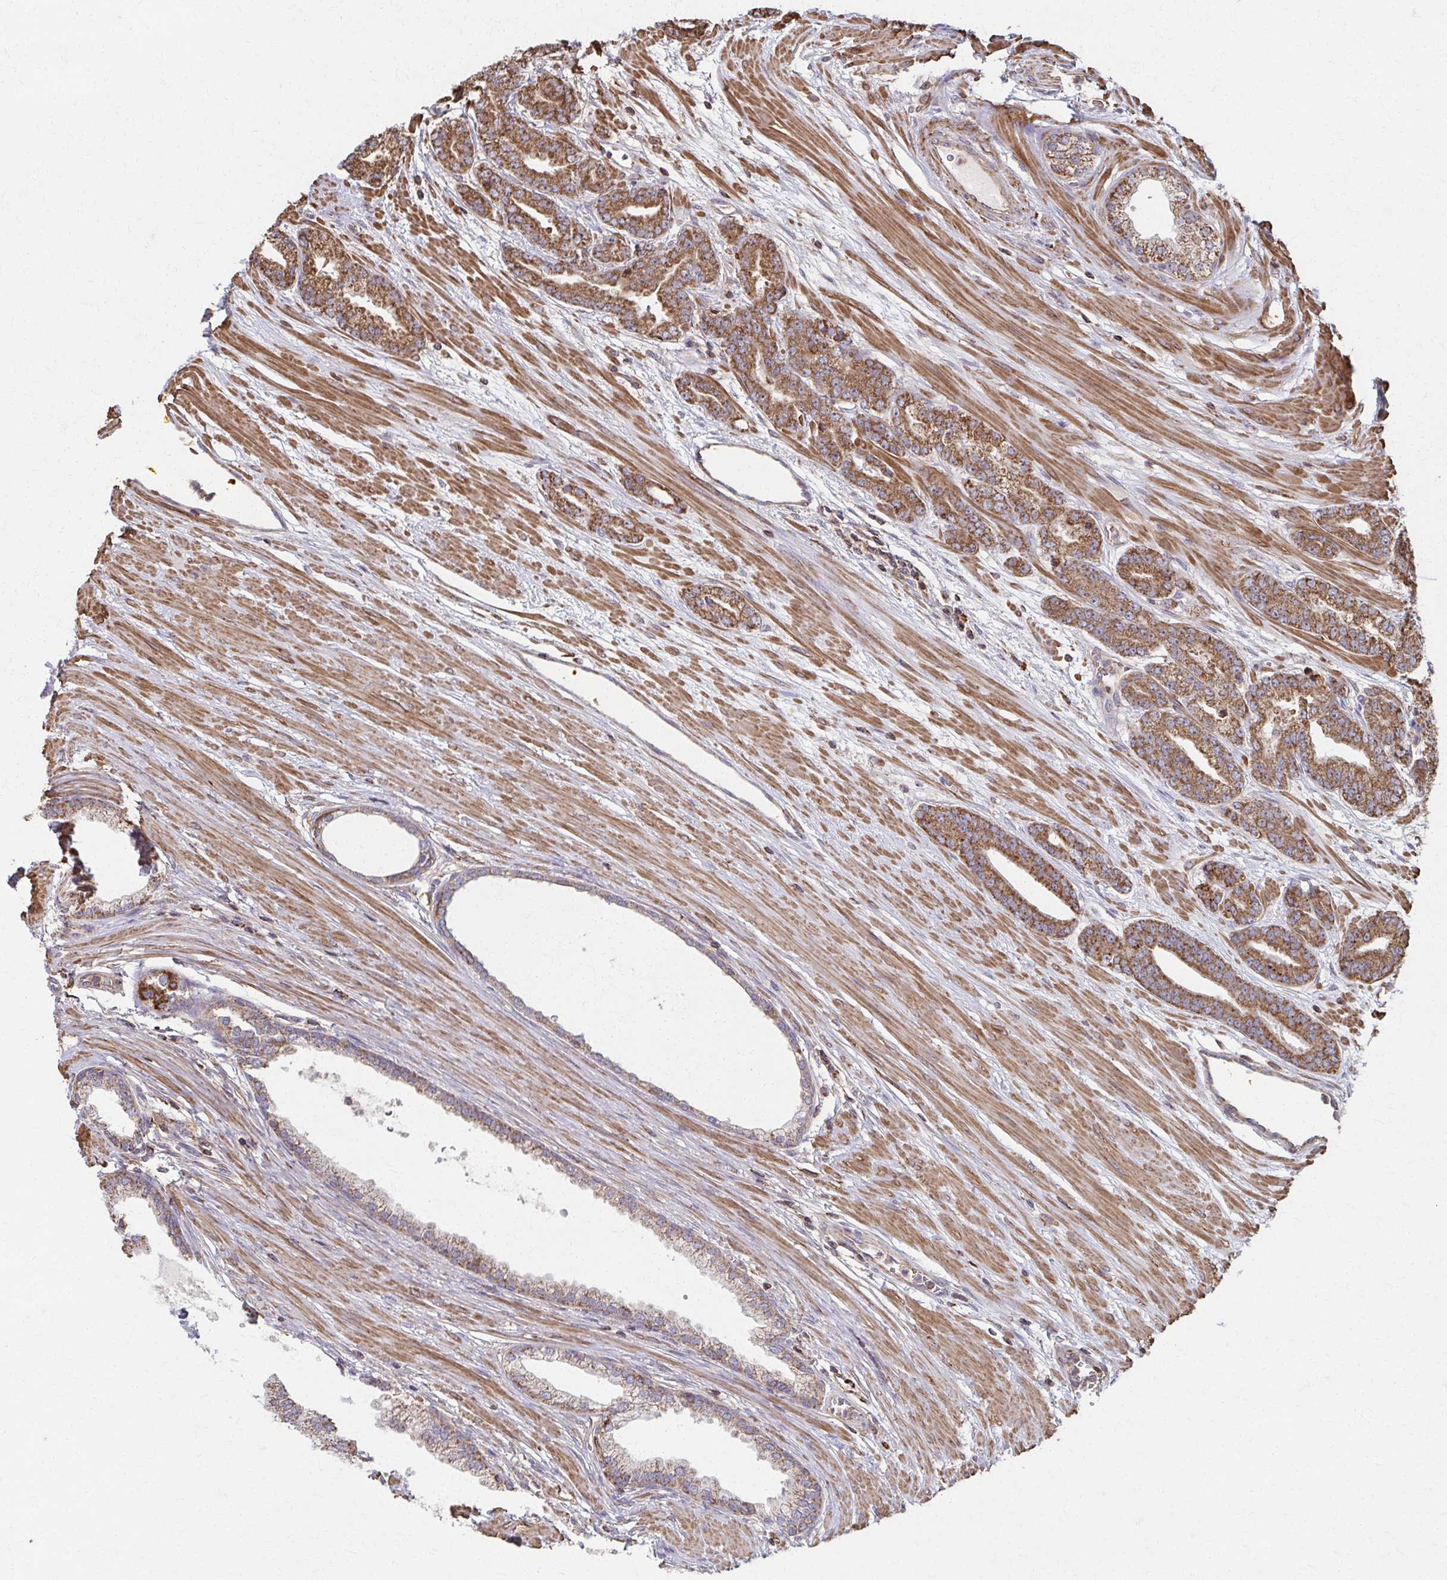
{"staining": {"intensity": "moderate", "quantity": ">75%", "location": "cytoplasmic/membranous"}, "tissue": "prostate cancer", "cell_type": "Tumor cells", "image_type": "cancer", "snomed": [{"axis": "morphology", "description": "Adenocarcinoma, High grade"}, {"axis": "topography", "description": "Prostate"}], "caption": "Immunohistochemical staining of human adenocarcinoma (high-grade) (prostate) exhibits moderate cytoplasmic/membranous protein positivity in approximately >75% of tumor cells. (Brightfield microscopy of DAB IHC at high magnification).", "gene": "KLHL34", "patient": {"sex": "male", "age": 60}}